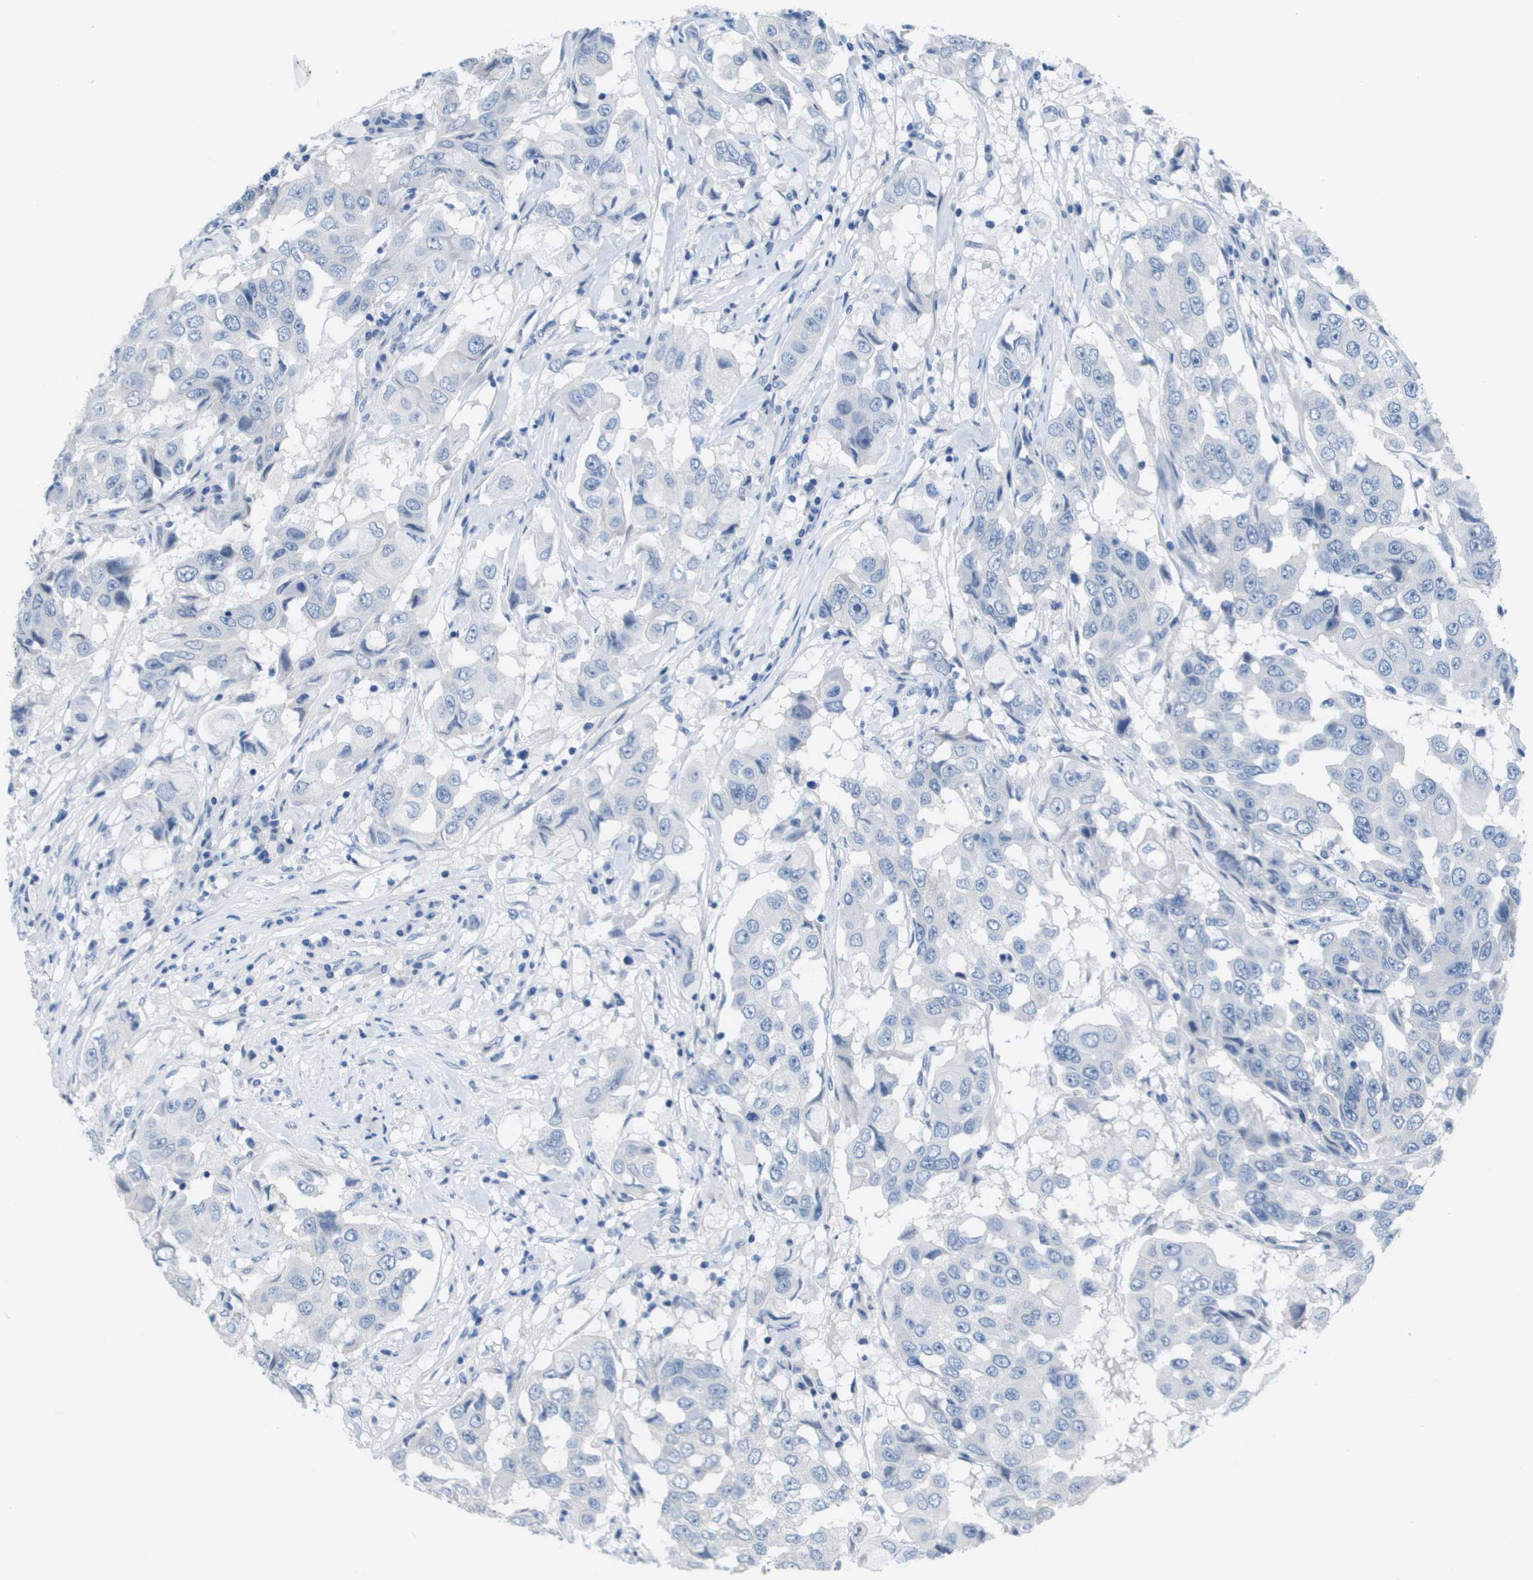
{"staining": {"intensity": "negative", "quantity": "none", "location": "none"}, "tissue": "breast cancer", "cell_type": "Tumor cells", "image_type": "cancer", "snomed": [{"axis": "morphology", "description": "Duct carcinoma"}, {"axis": "topography", "description": "Breast"}], "caption": "Tumor cells show no significant protein expression in invasive ductal carcinoma (breast).", "gene": "NCS1", "patient": {"sex": "female", "age": 27}}